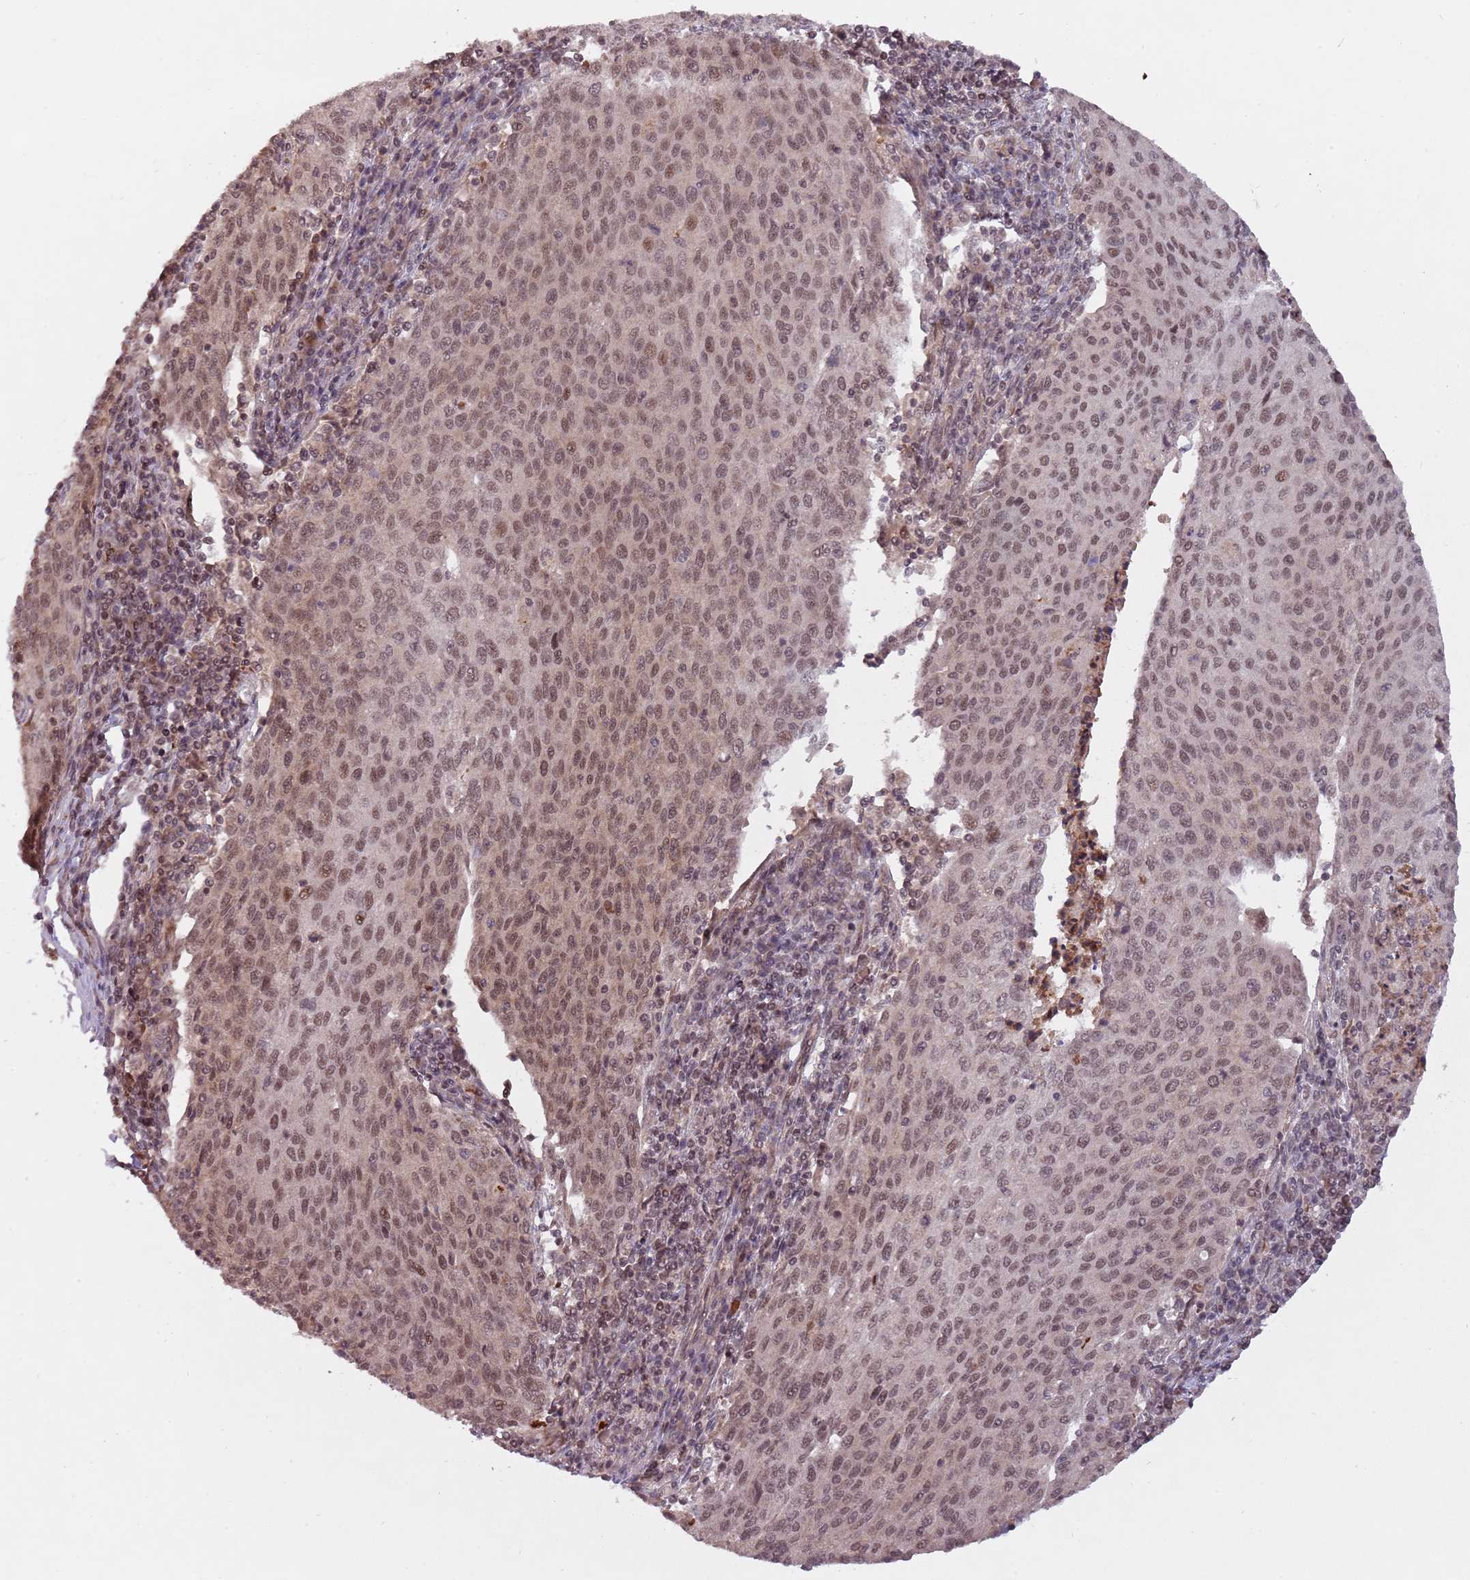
{"staining": {"intensity": "moderate", "quantity": ">75%", "location": "nuclear"}, "tissue": "cervical cancer", "cell_type": "Tumor cells", "image_type": "cancer", "snomed": [{"axis": "morphology", "description": "Squamous cell carcinoma, NOS"}, {"axis": "topography", "description": "Cervix"}], "caption": "Moderate nuclear positivity for a protein is present in about >75% of tumor cells of cervical cancer (squamous cell carcinoma) using immunohistochemistry (IHC).", "gene": "SUDS3", "patient": {"sex": "female", "age": 46}}